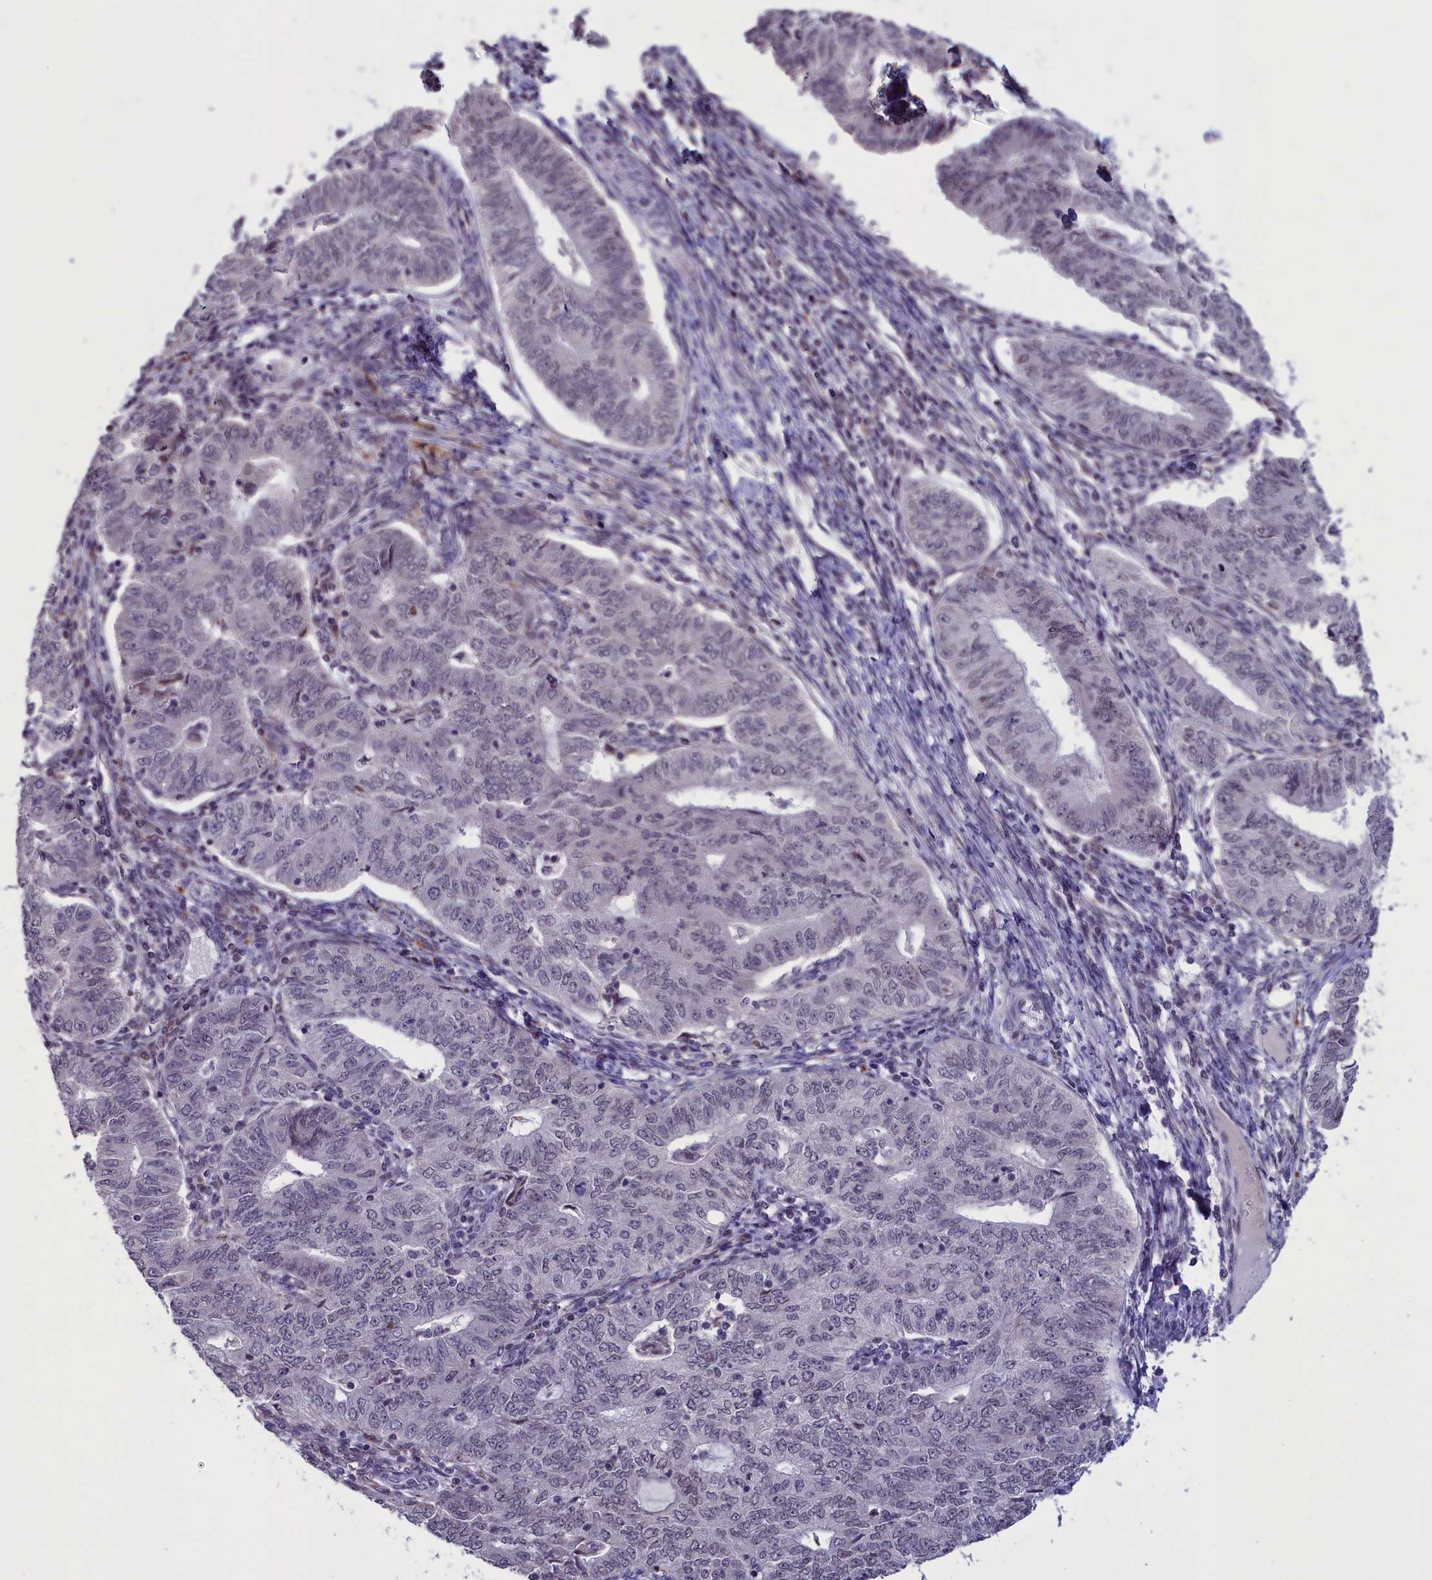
{"staining": {"intensity": "negative", "quantity": "none", "location": "none"}, "tissue": "endometrial cancer", "cell_type": "Tumor cells", "image_type": "cancer", "snomed": [{"axis": "morphology", "description": "Adenocarcinoma, NOS"}, {"axis": "topography", "description": "Endometrium"}], "caption": "A high-resolution photomicrograph shows IHC staining of endometrial cancer, which reveals no significant staining in tumor cells.", "gene": "PARS2", "patient": {"sex": "female", "age": 32}}